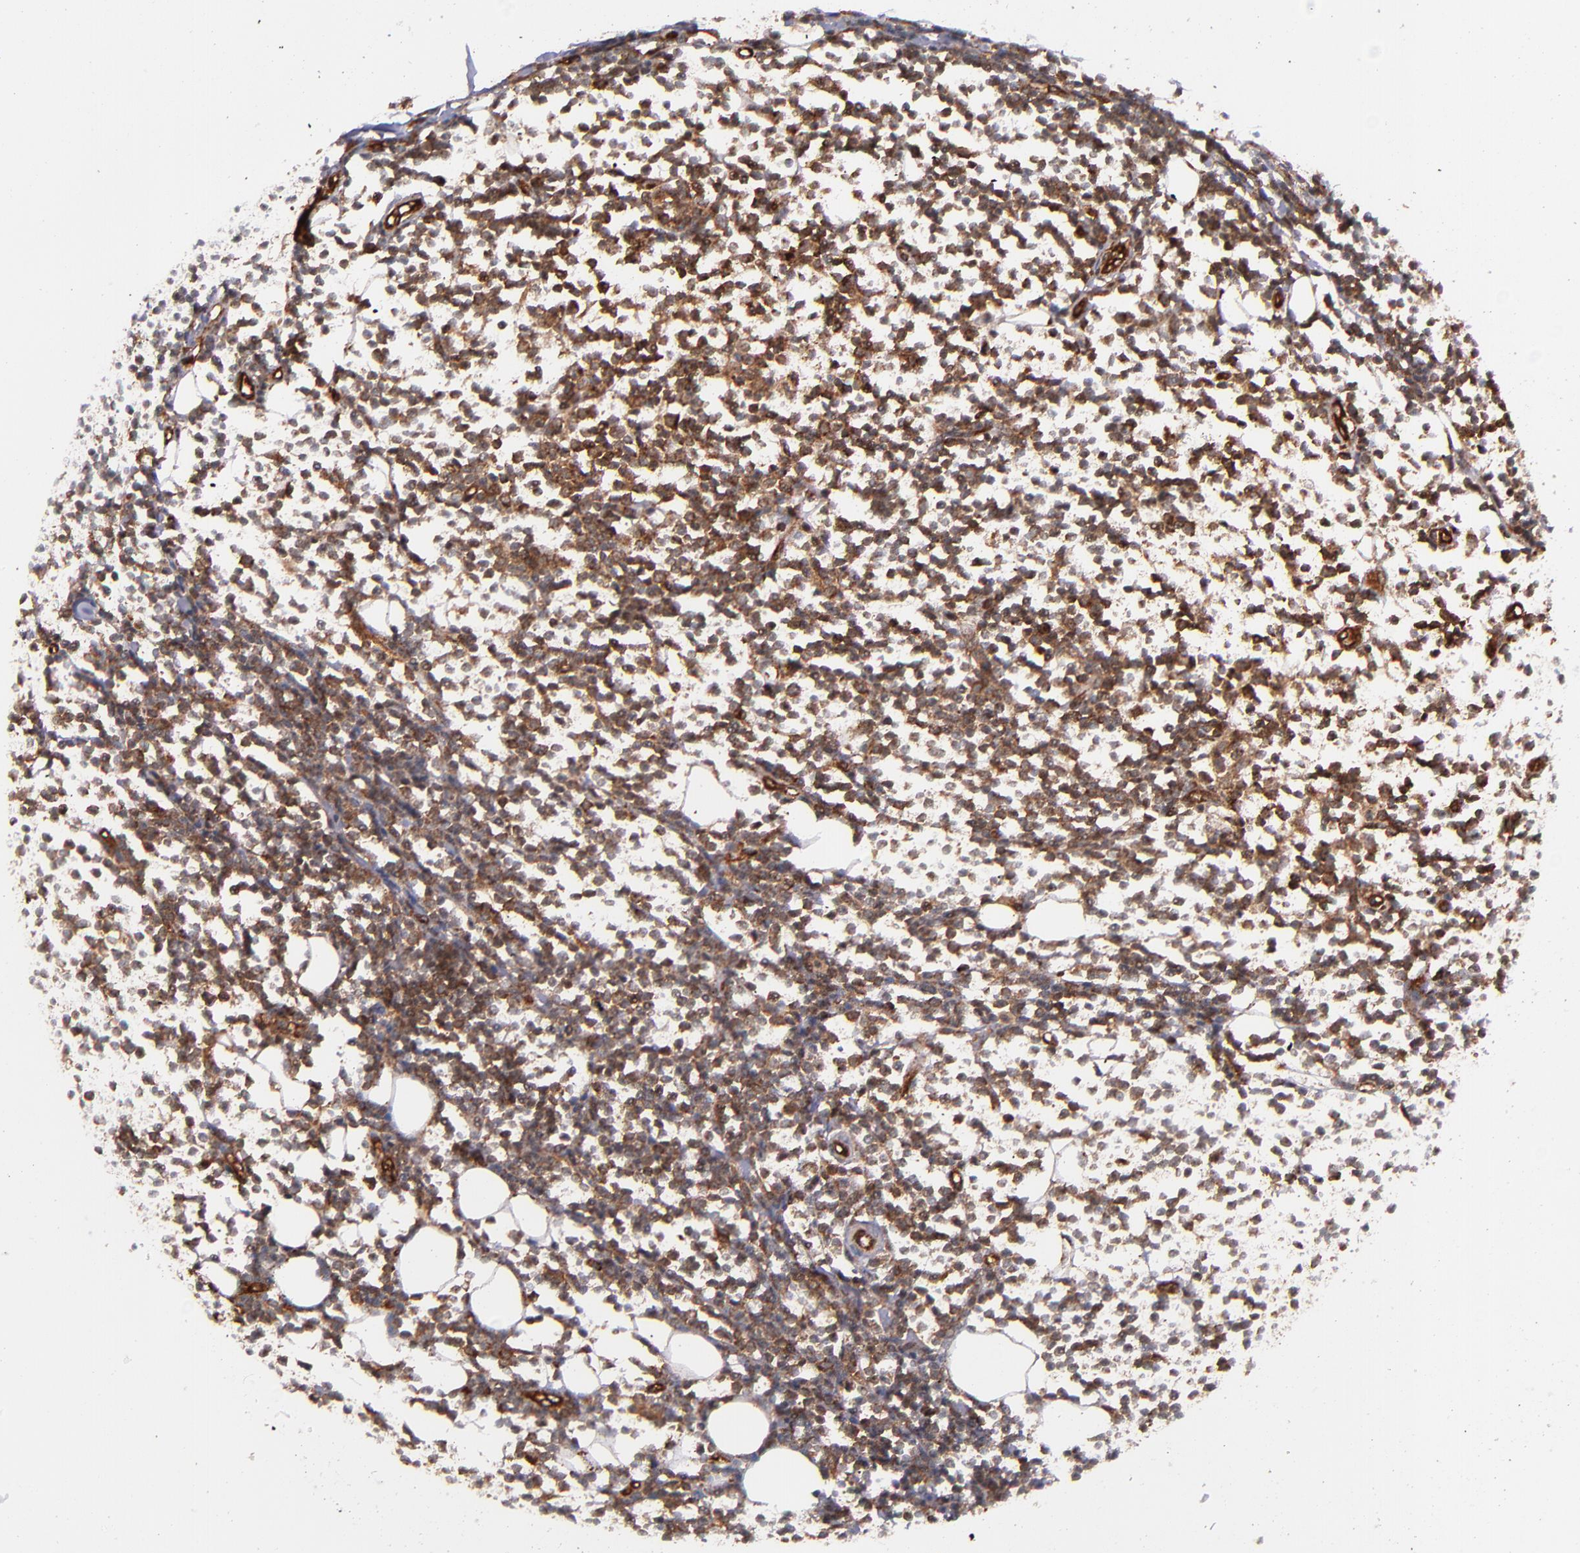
{"staining": {"intensity": "moderate", "quantity": ">75%", "location": "cytoplasmic/membranous"}, "tissue": "lymphoma", "cell_type": "Tumor cells", "image_type": "cancer", "snomed": [{"axis": "morphology", "description": "Malignant lymphoma, non-Hodgkin's type, Low grade"}, {"axis": "topography", "description": "Soft tissue"}], "caption": "This is a histology image of immunohistochemistry staining of malignant lymphoma, non-Hodgkin's type (low-grade), which shows moderate expression in the cytoplasmic/membranous of tumor cells.", "gene": "STX8", "patient": {"sex": "male", "age": 92}}